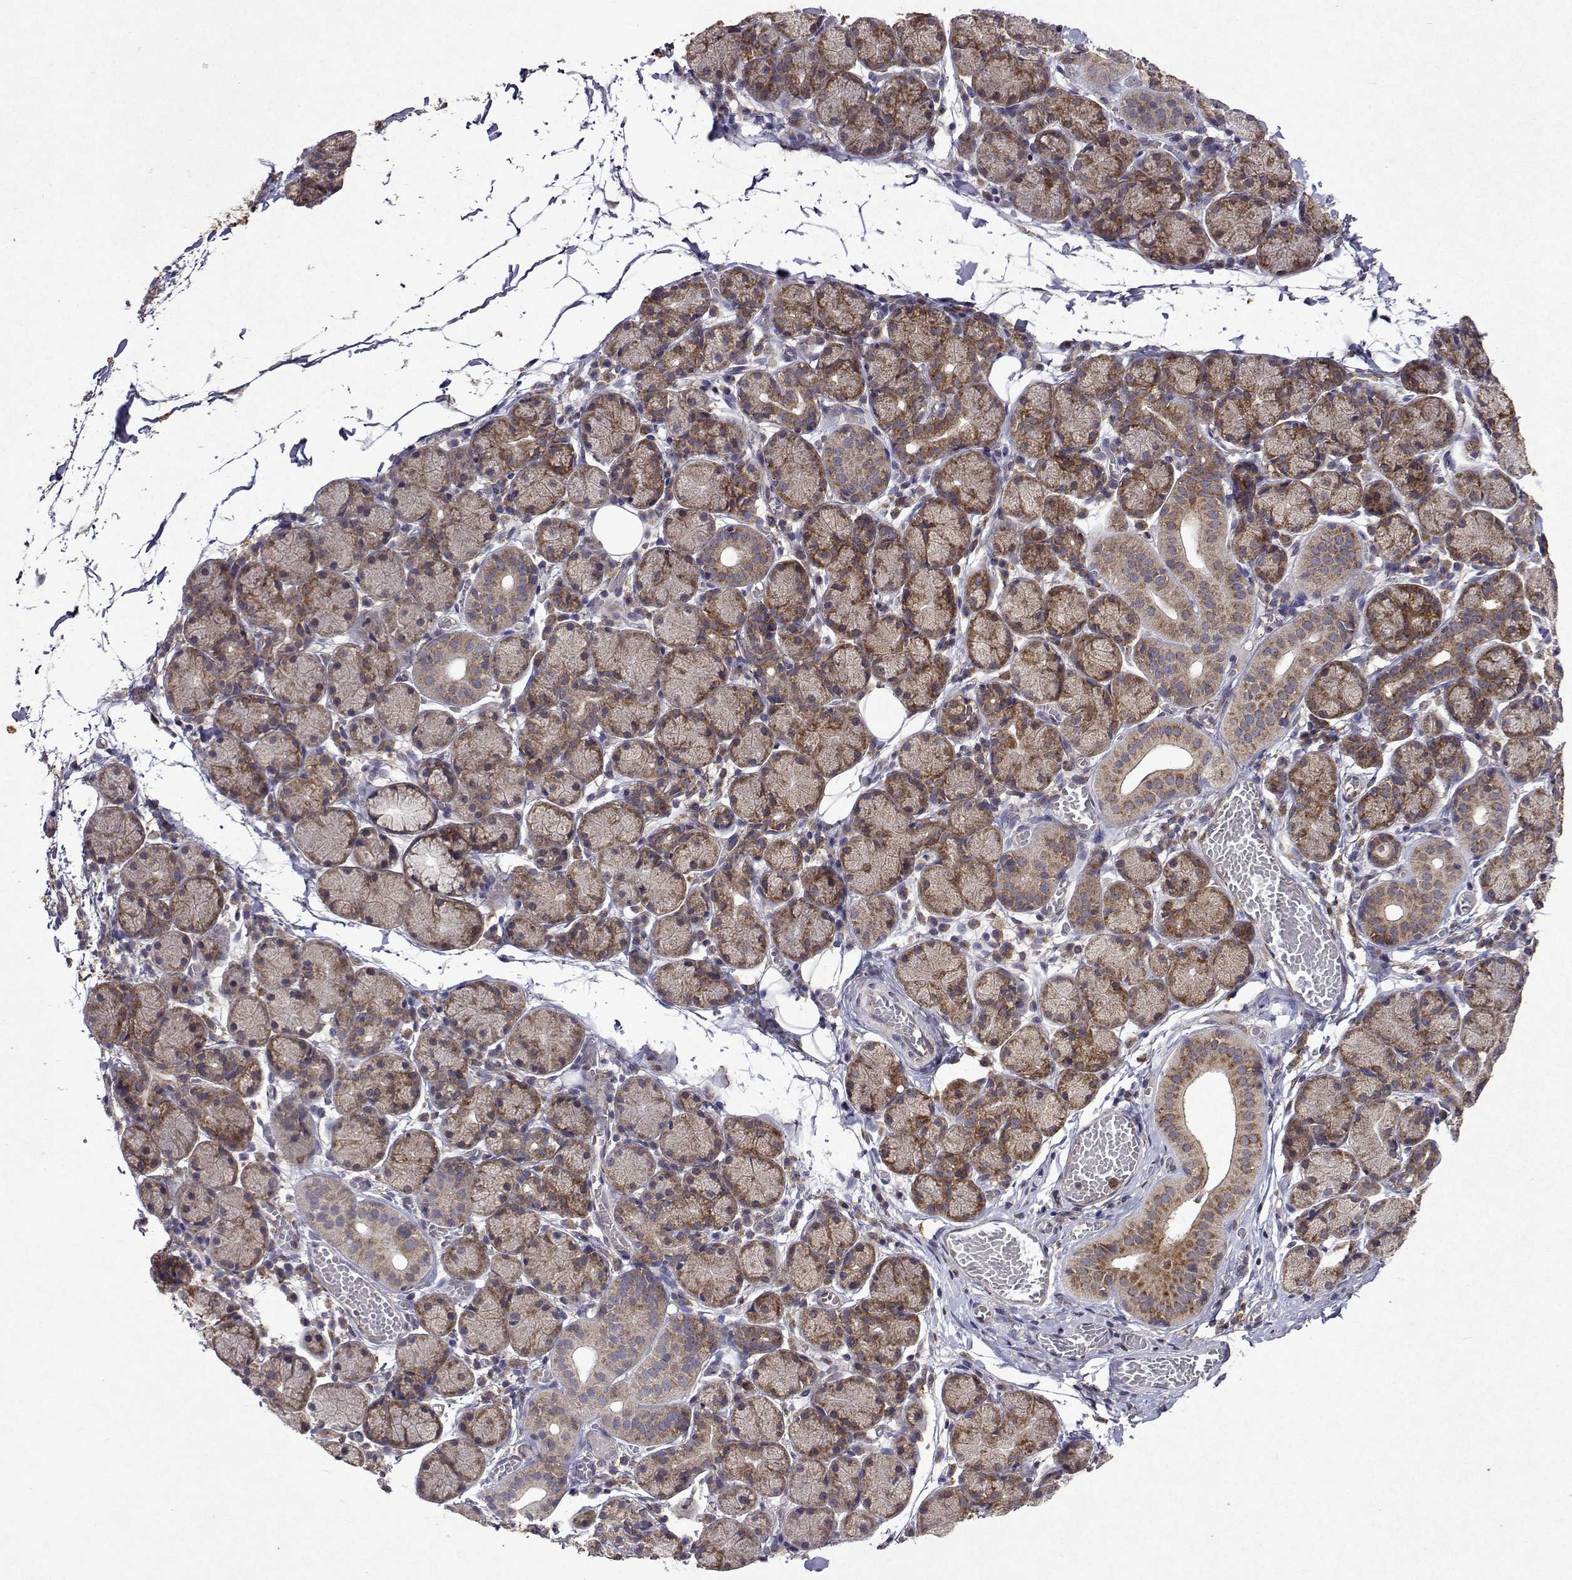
{"staining": {"intensity": "moderate", "quantity": ">75%", "location": "cytoplasmic/membranous"}, "tissue": "salivary gland", "cell_type": "Glandular cells", "image_type": "normal", "snomed": [{"axis": "morphology", "description": "Normal tissue, NOS"}, {"axis": "topography", "description": "Salivary gland"}], "caption": "An image of salivary gland stained for a protein exhibits moderate cytoplasmic/membranous brown staining in glandular cells. (DAB (3,3'-diaminobenzidine) = brown stain, brightfield microscopy at high magnification).", "gene": "TARBP2", "patient": {"sex": "female", "age": 24}}